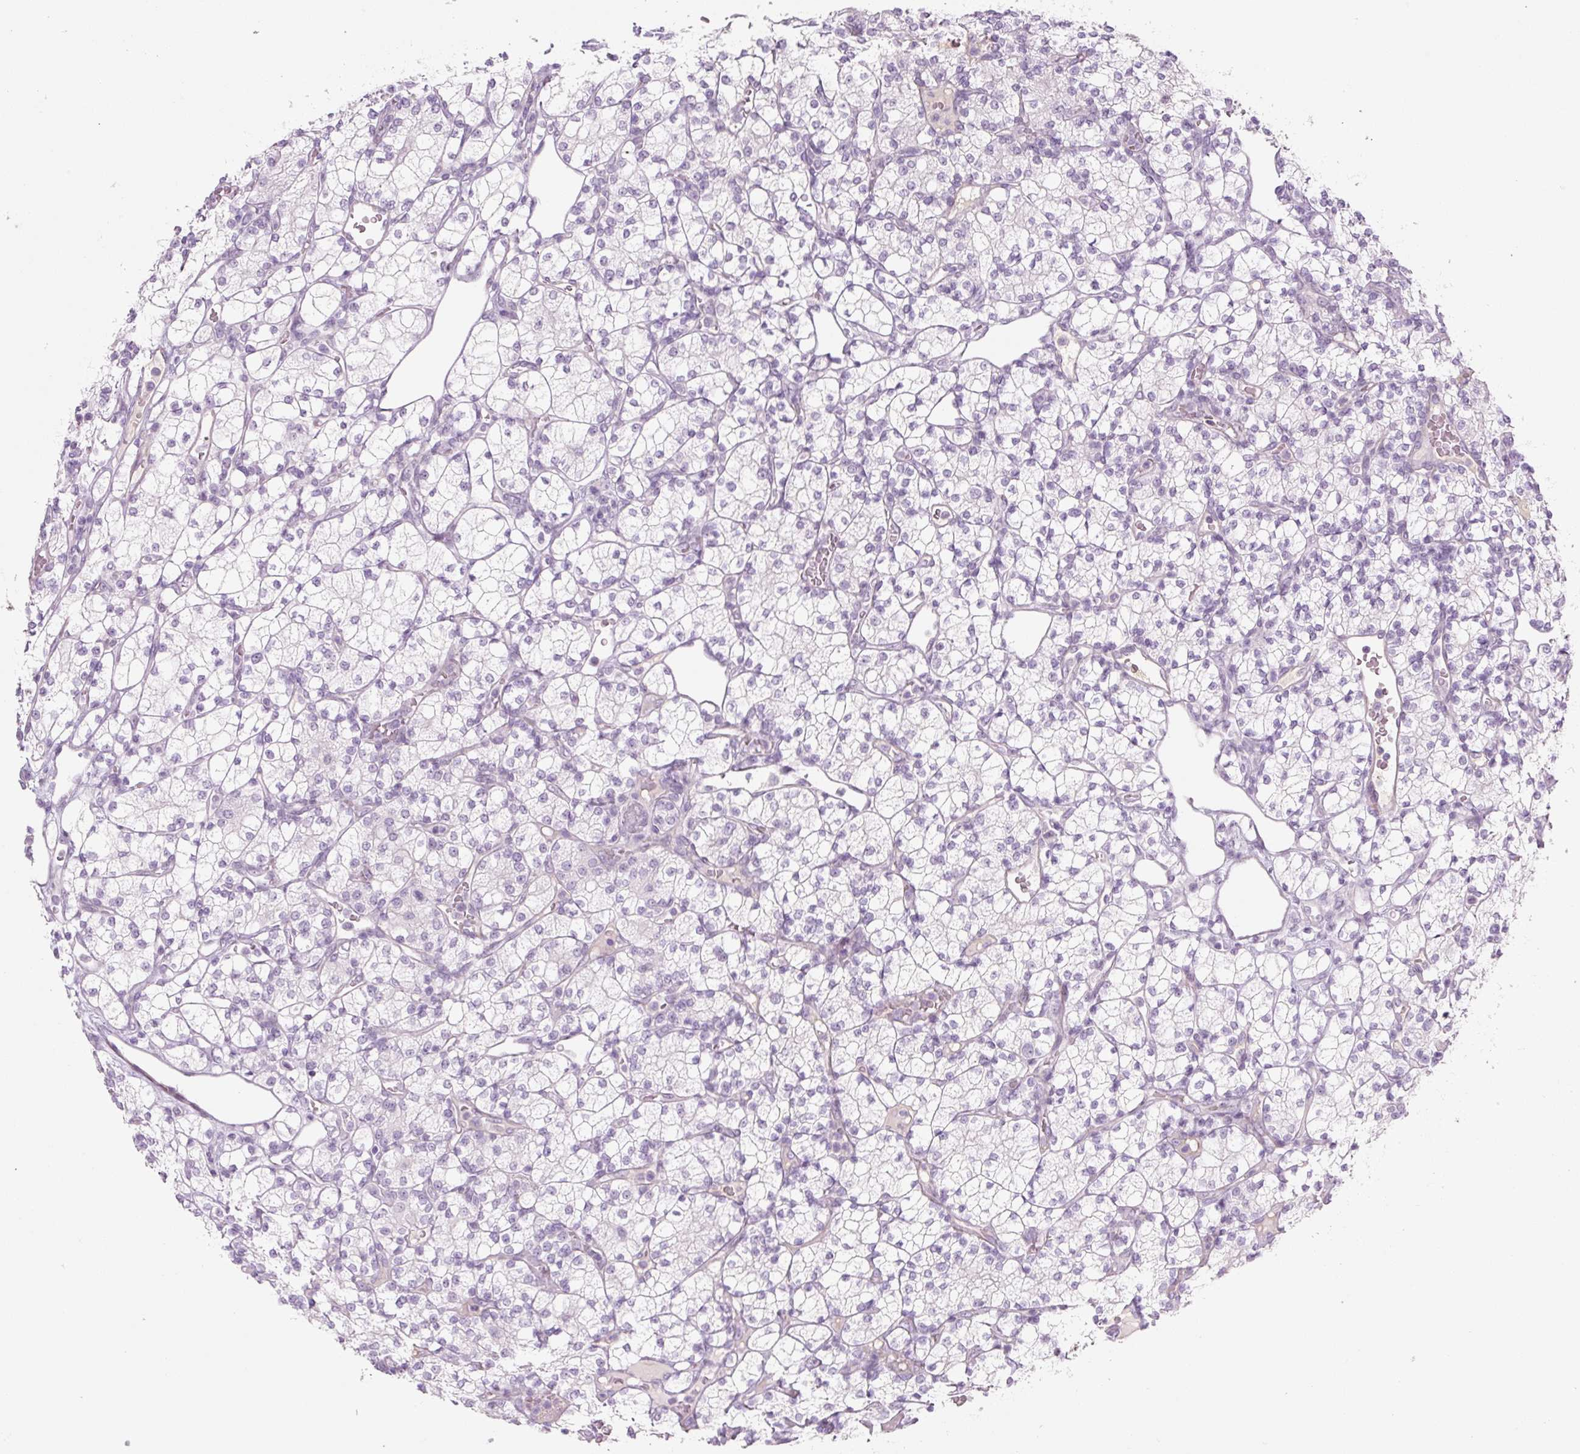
{"staining": {"intensity": "negative", "quantity": "none", "location": "none"}, "tissue": "renal cancer", "cell_type": "Tumor cells", "image_type": "cancer", "snomed": [{"axis": "morphology", "description": "Adenocarcinoma, NOS"}, {"axis": "topography", "description": "Kidney"}], "caption": "Human renal adenocarcinoma stained for a protein using immunohistochemistry (IHC) shows no positivity in tumor cells.", "gene": "PRM1", "patient": {"sex": "male", "age": 77}}